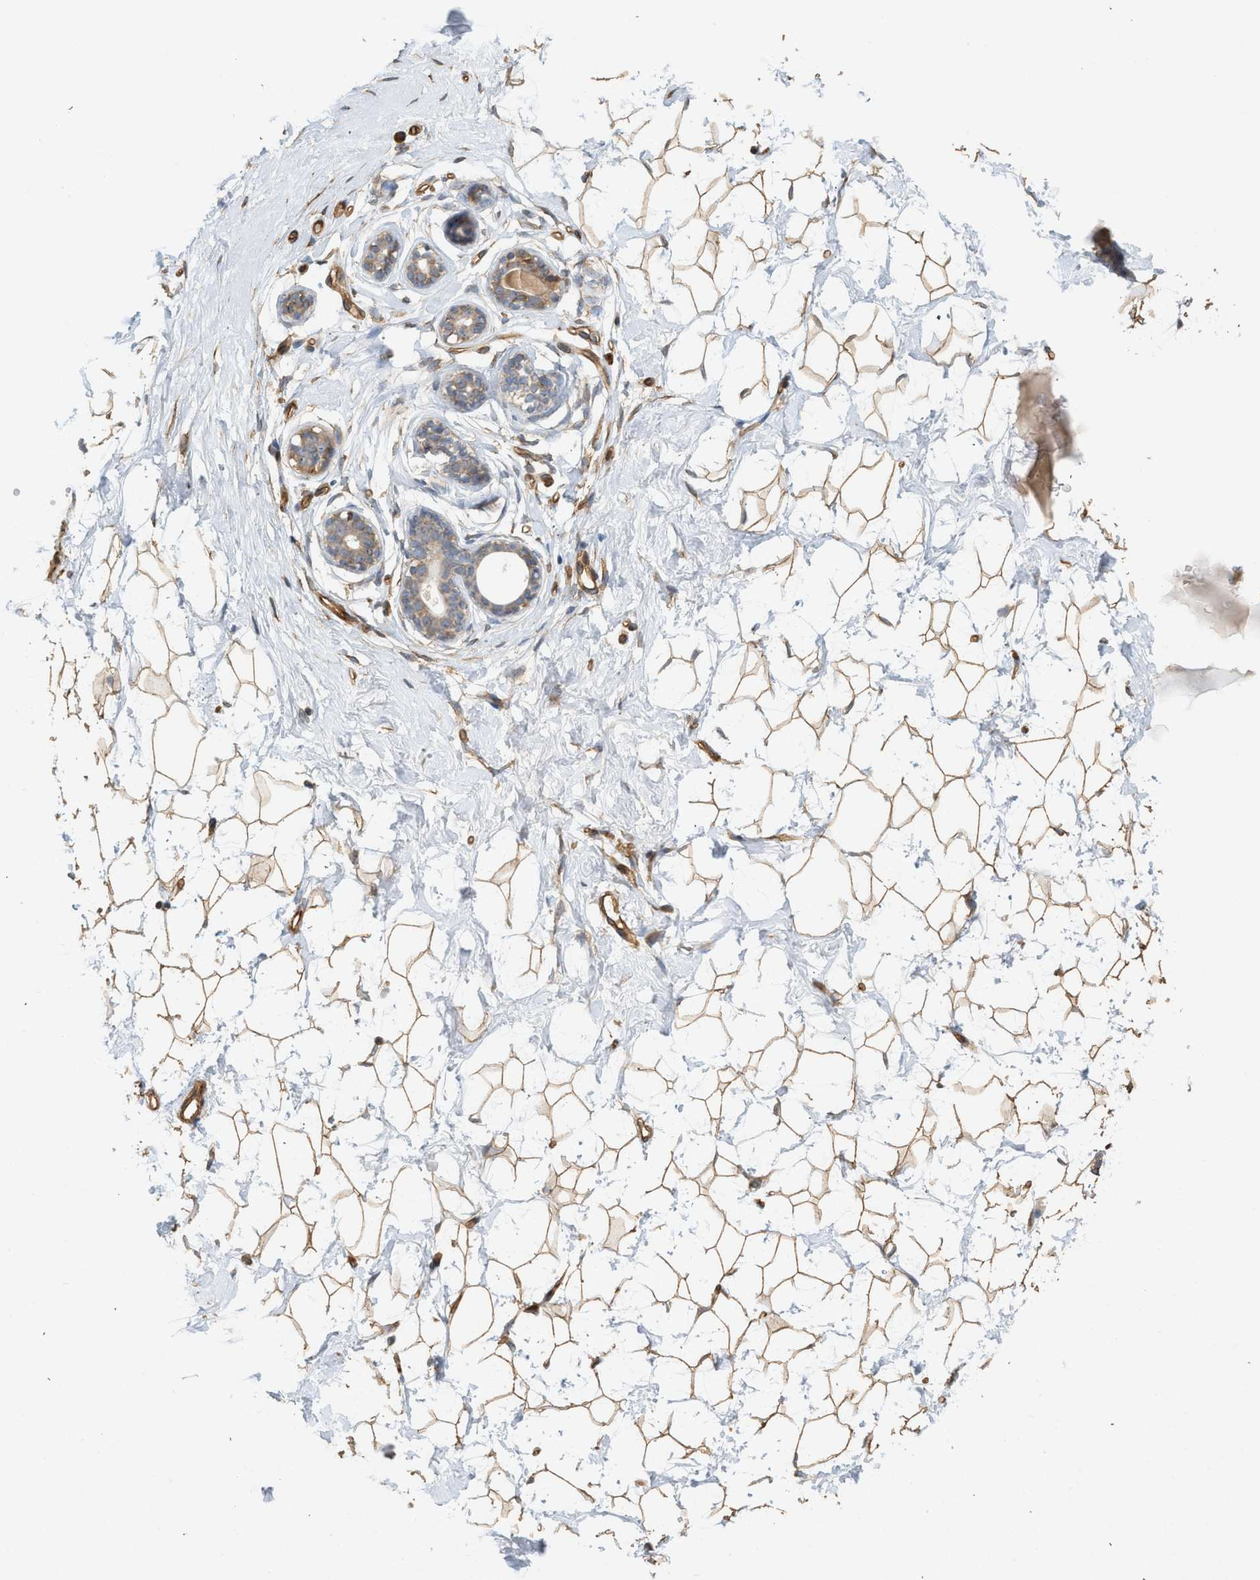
{"staining": {"intensity": "moderate", "quantity": ">75%", "location": "cytoplasmic/membranous"}, "tissue": "breast", "cell_type": "Adipocytes", "image_type": "normal", "snomed": [{"axis": "morphology", "description": "Normal tissue, NOS"}, {"axis": "topography", "description": "Breast"}], "caption": "This photomicrograph shows benign breast stained with immunohistochemistry (IHC) to label a protein in brown. The cytoplasmic/membranous of adipocytes show moderate positivity for the protein. Nuclei are counter-stained blue.", "gene": "SVOP", "patient": {"sex": "female", "age": 23}}